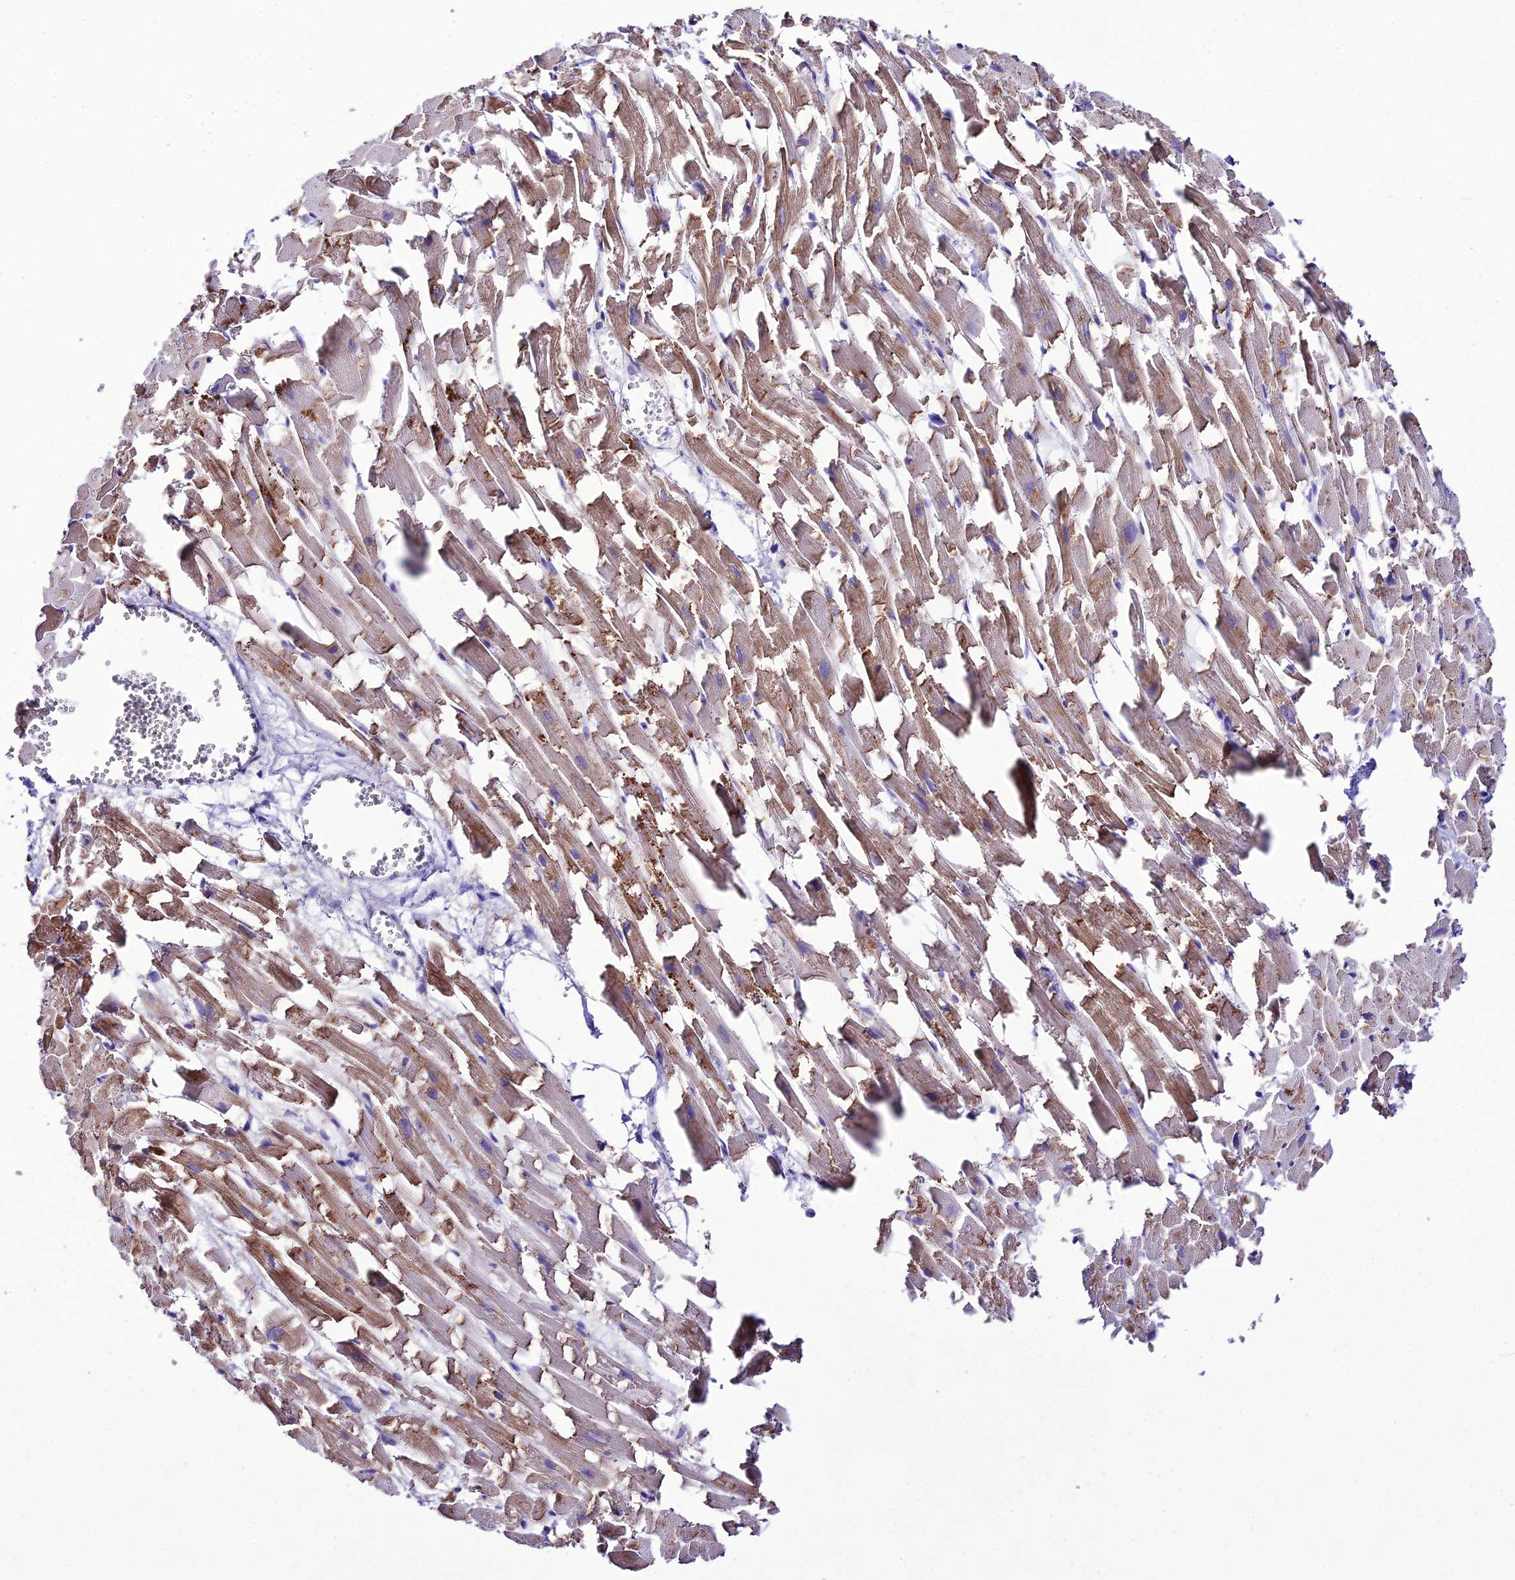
{"staining": {"intensity": "moderate", "quantity": "25%-75%", "location": "cytoplasmic/membranous"}, "tissue": "heart muscle", "cell_type": "Cardiomyocytes", "image_type": "normal", "snomed": [{"axis": "morphology", "description": "Normal tissue, NOS"}, {"axis": "topography", "description": "Heart"}], "caption": "The photomicrograph demonstrates immunohistochemical staining of unremarkable heart muscle. There is moderate cytoplasmic/membranous expression is present in about 25%-75% of cardiomyocytes.", "gene": "PTPRCAP", "patient": {"sex": "female", "age": 64}}